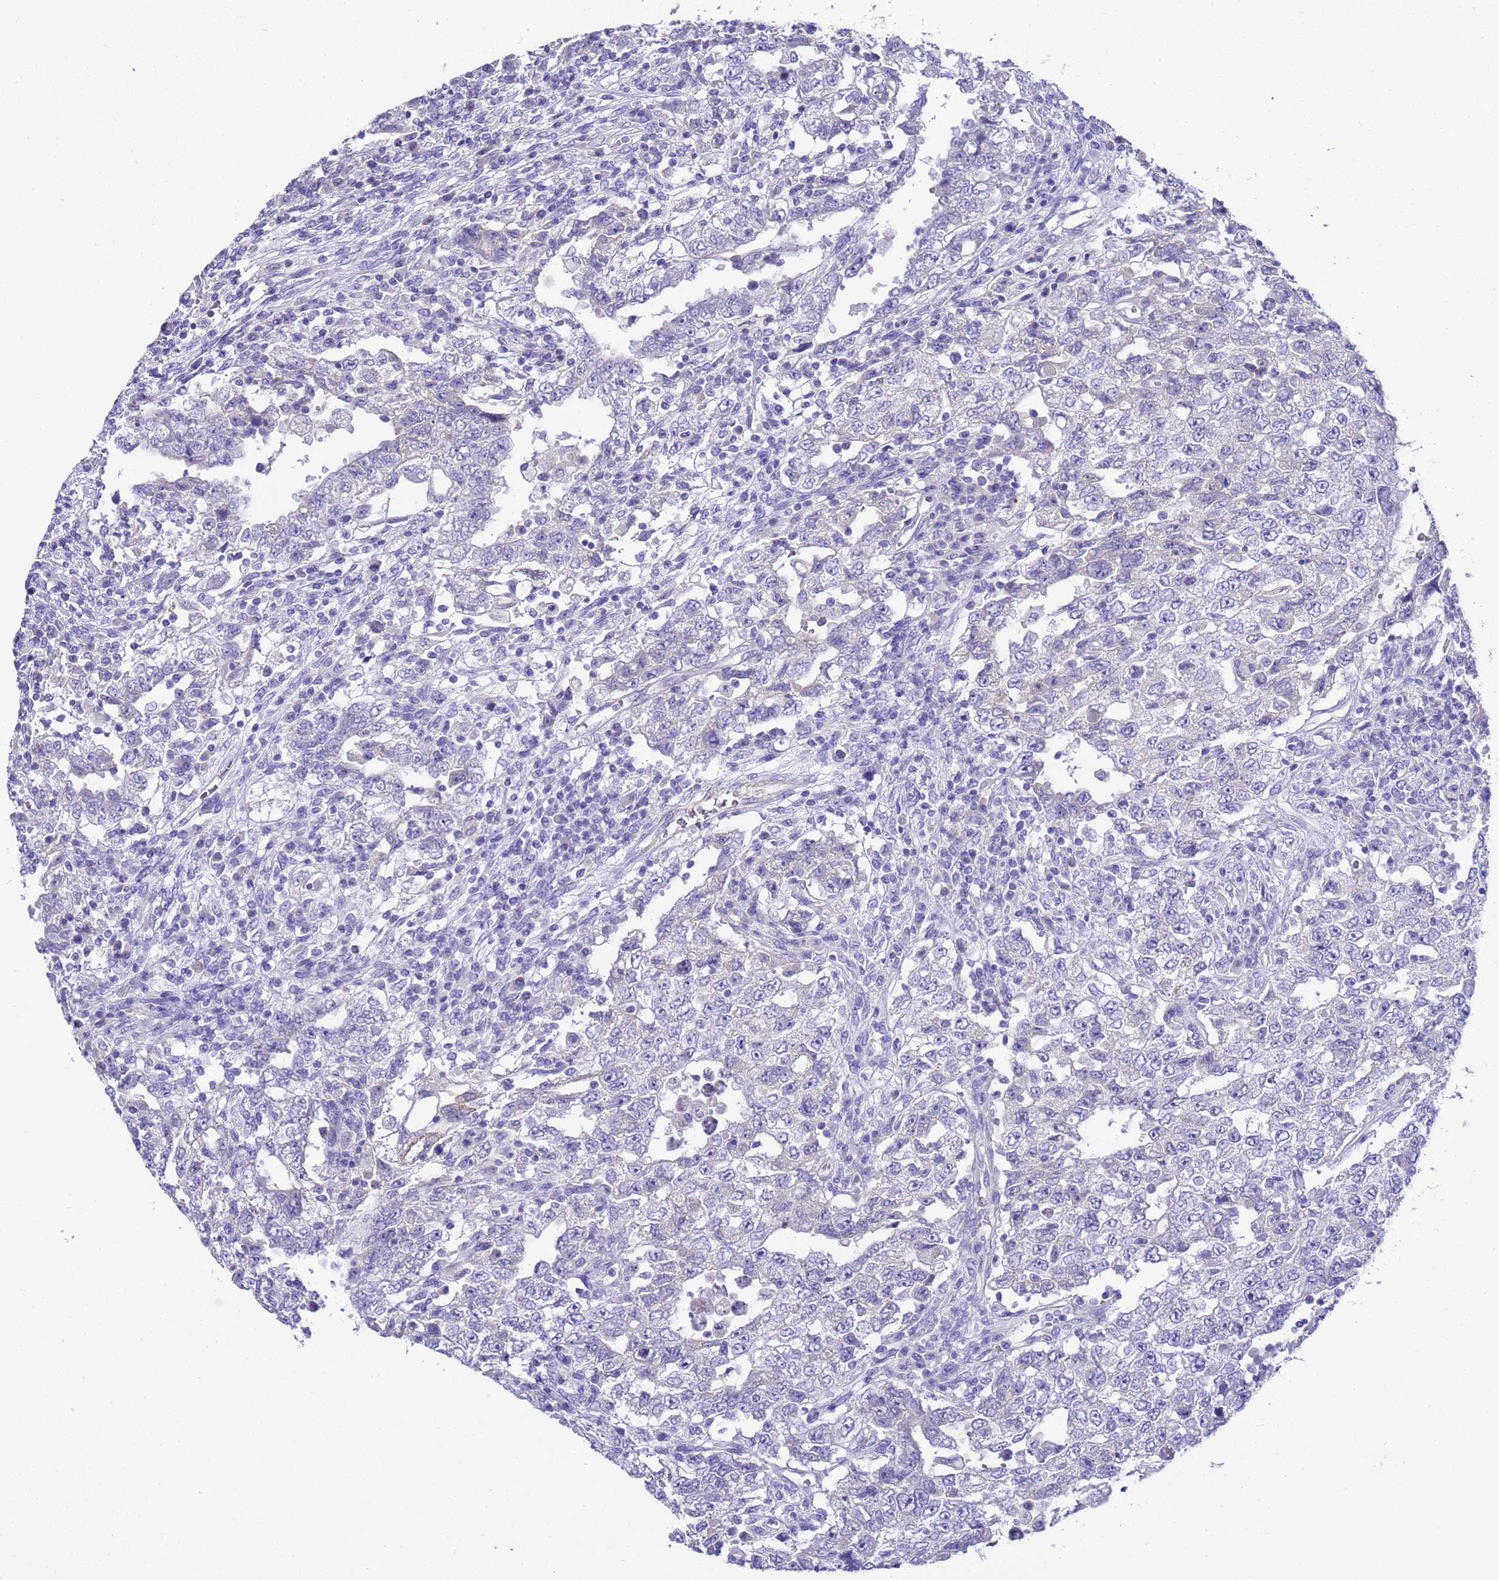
{"staining": {"intensity": "negative", "quantity": "none", "location": "none"}, "tissue": "testis cancer", "cell_type": "Tumor cells", "image_type": "cancer", "snomed": [{"axis": "morphology", "description": "Carcinoma, Embryonal, NOS"}, {"axis": "topography", "description": "Testis"}], "caption": "Immunohistochemistry (IHC) photomicrograph of neoplastic tissue: human testis embryonal carcinoma stained with DAB (3,3'-diaminobenzidine) shows no significant protein positivity in tumor cells.", "gene": "RIPPLY2", "patient": {"sex": "male", "age": 26}}